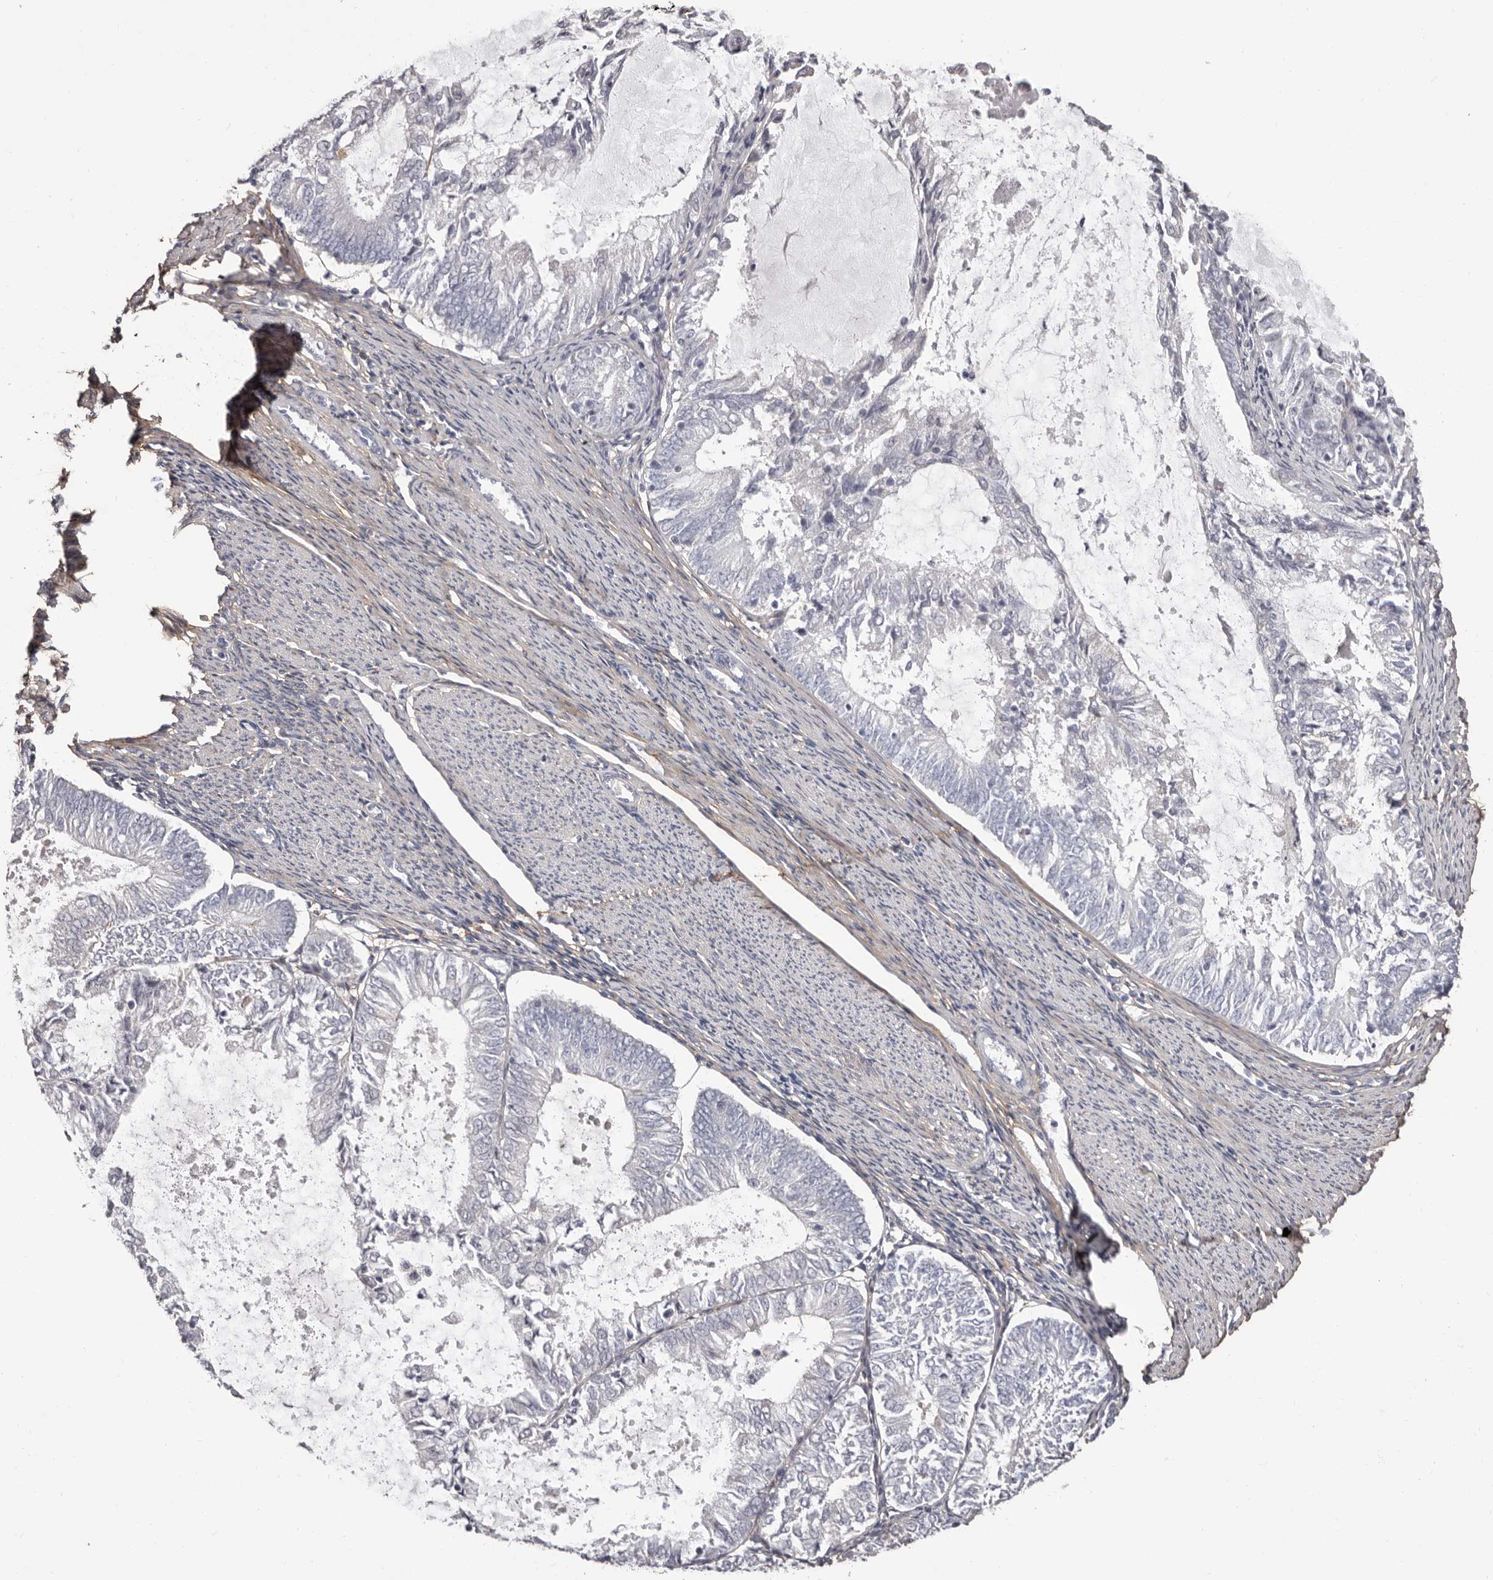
{"staining": {"intensity": "negative", "quantity": "none", "location": "none"}, "tissue": "endometrial cancer", "cell_type": "Tumor cells", "image_type": "cancer", "snomed": [{"axis": "morphology", "description": "Adenocarcinoma, NOS"}, {"axis": "topography", "description": "Endometrium"}], "caption": "An immunohistochemistry (IHC) histopathology image of endometrial cancer (adenocarcinoma) is shown. There is no staining in tumor cells of endometrial cancer (adenocarcinoma).", "gene": "COL6A1", "patient": {"sex": "female", "age": 57}}